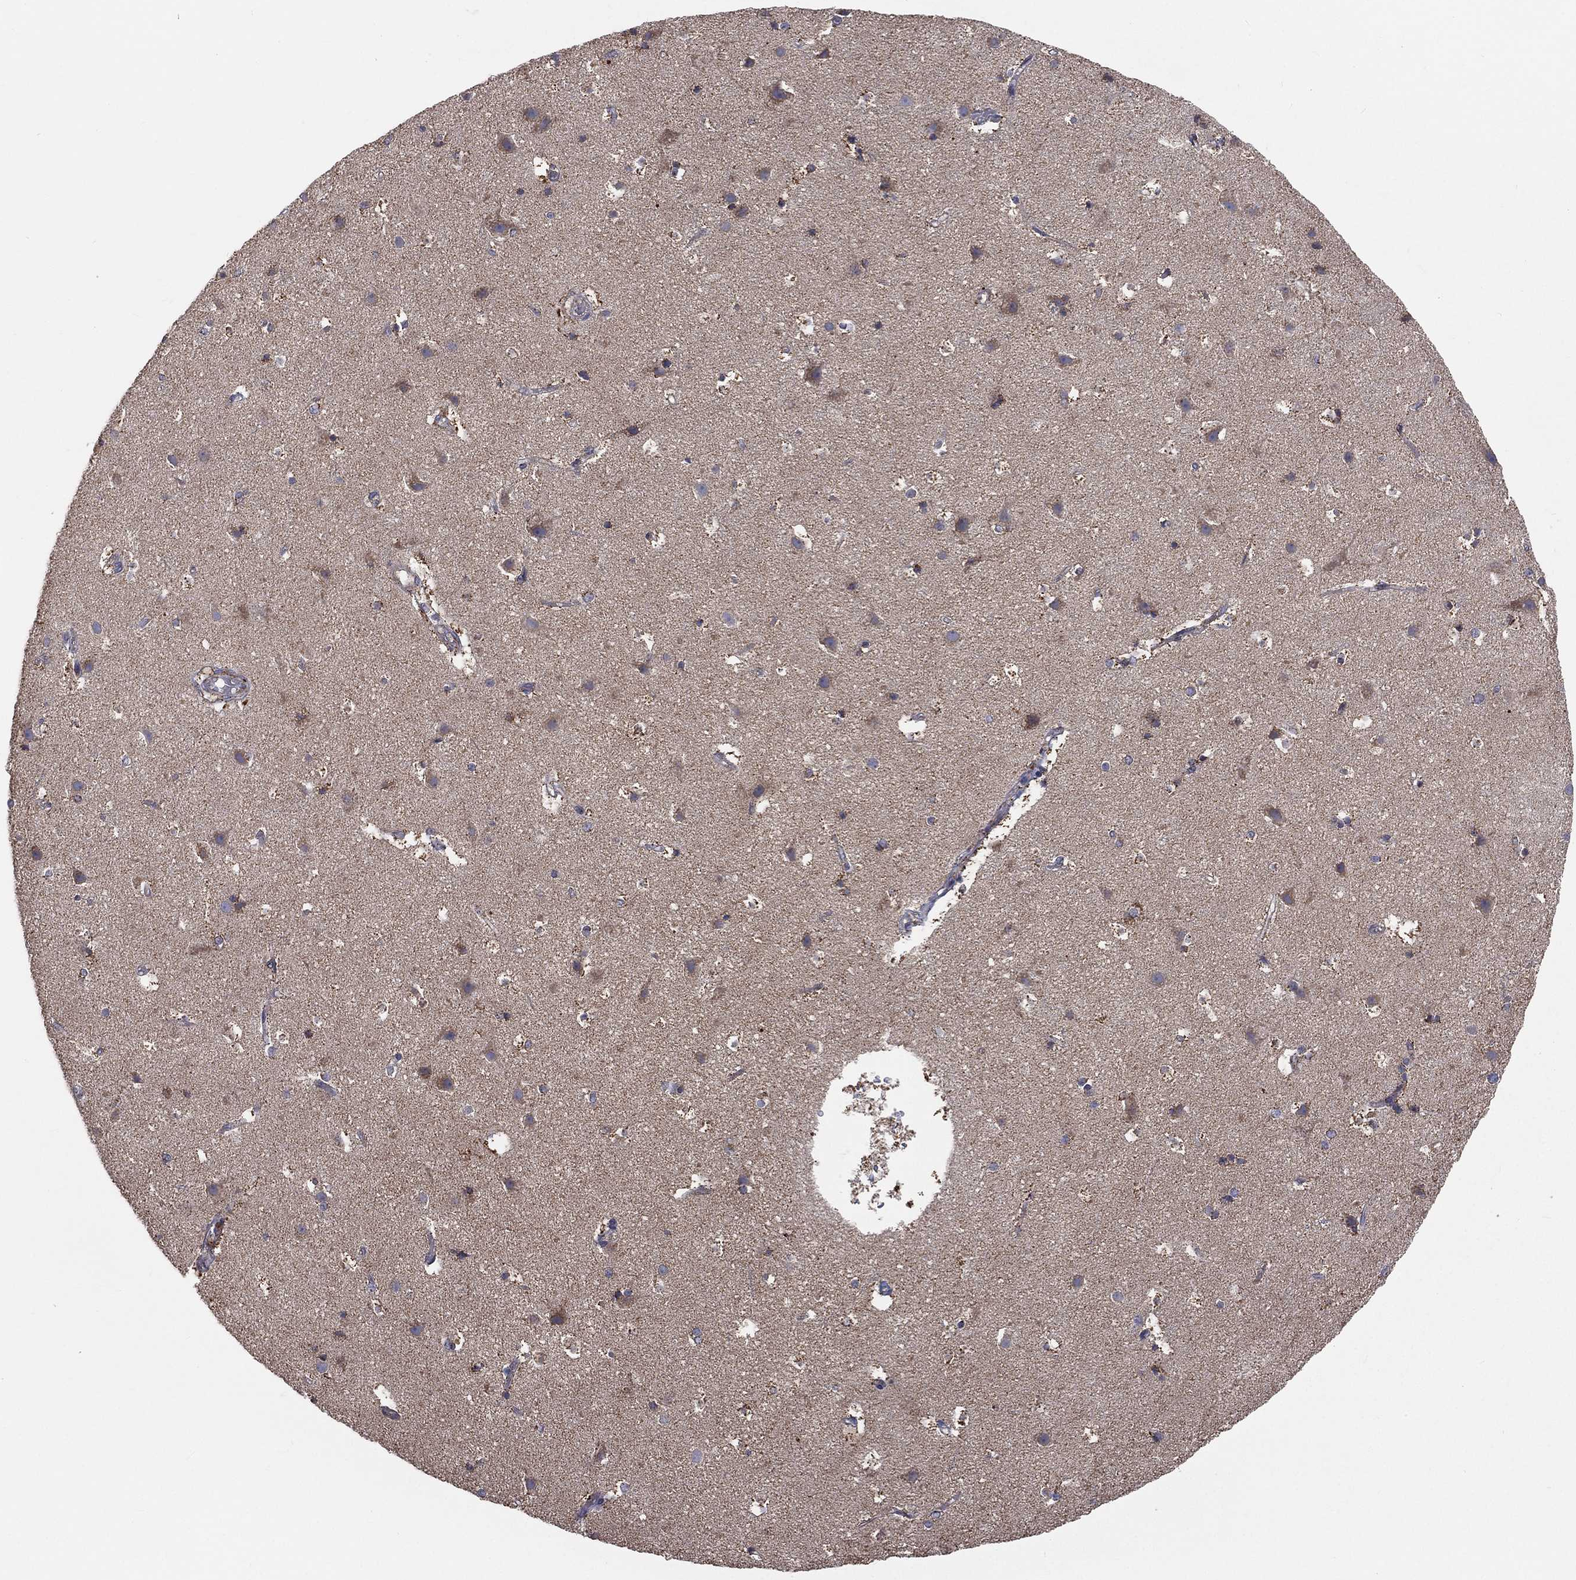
{"staining": {"intensity": "negative", "quantity": "none", "location": "none"}, "tissue": "cerebral cortex", "cell_type": "Endothelial cells", "image_type": "normal", "snomed": [{"axis": "morphology", "description": "Normal tissue, NOS"}, {"axis": "topography", "description": "Cerebral cortex"}], "caption": "A histopathology image of human cerebral cortex is negative for staining in endothelial cells. (Brightfield microscopy of DAB (3,3'-diaminobenzidine) immunohistochemistry at high magnification).", "gene": "HADH", "patient": {"sex": "female", "age": 52}}